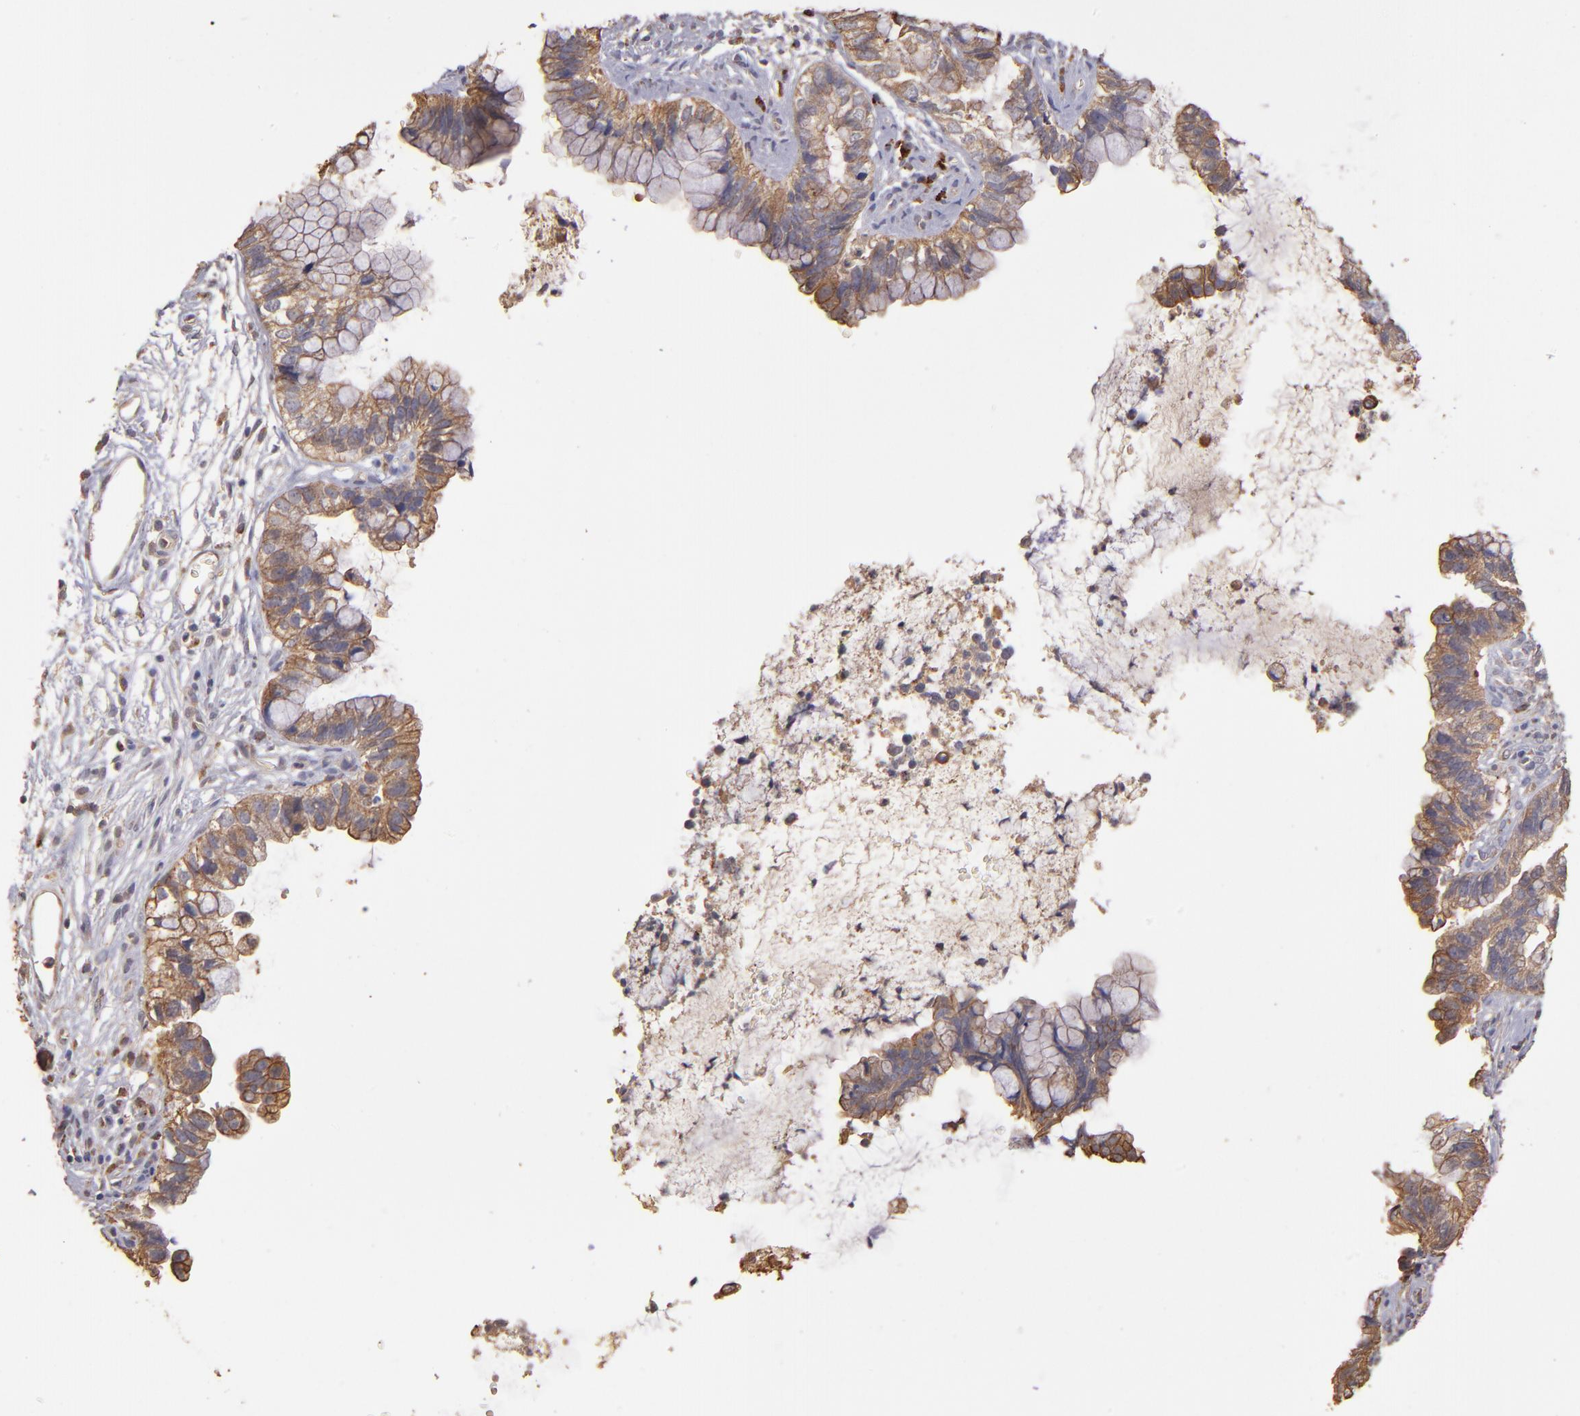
{"staining": {"intensity": "moderate", "quantity": ">75%", "location": "cytoplasmic/membranous"}, "tissue": "cervical cancer", "cell_type": "Tumor cells", "image_type": "cancer", "snomed": [{"axis": "morphology", "description": "Adenocarcinoma, NOS"}, {"axis": "topography", "description": "Cervix"}], "caption": "Protein staining of cervical adenocarcinoma tissue demonstrates moderate cytoplasmic/membranous positivity in about >75% of tumor cells. (IHC, brightfield microscopy, high magnification).", "gene": "SRRD", "patient": {"sex": "female", "age": 44}}